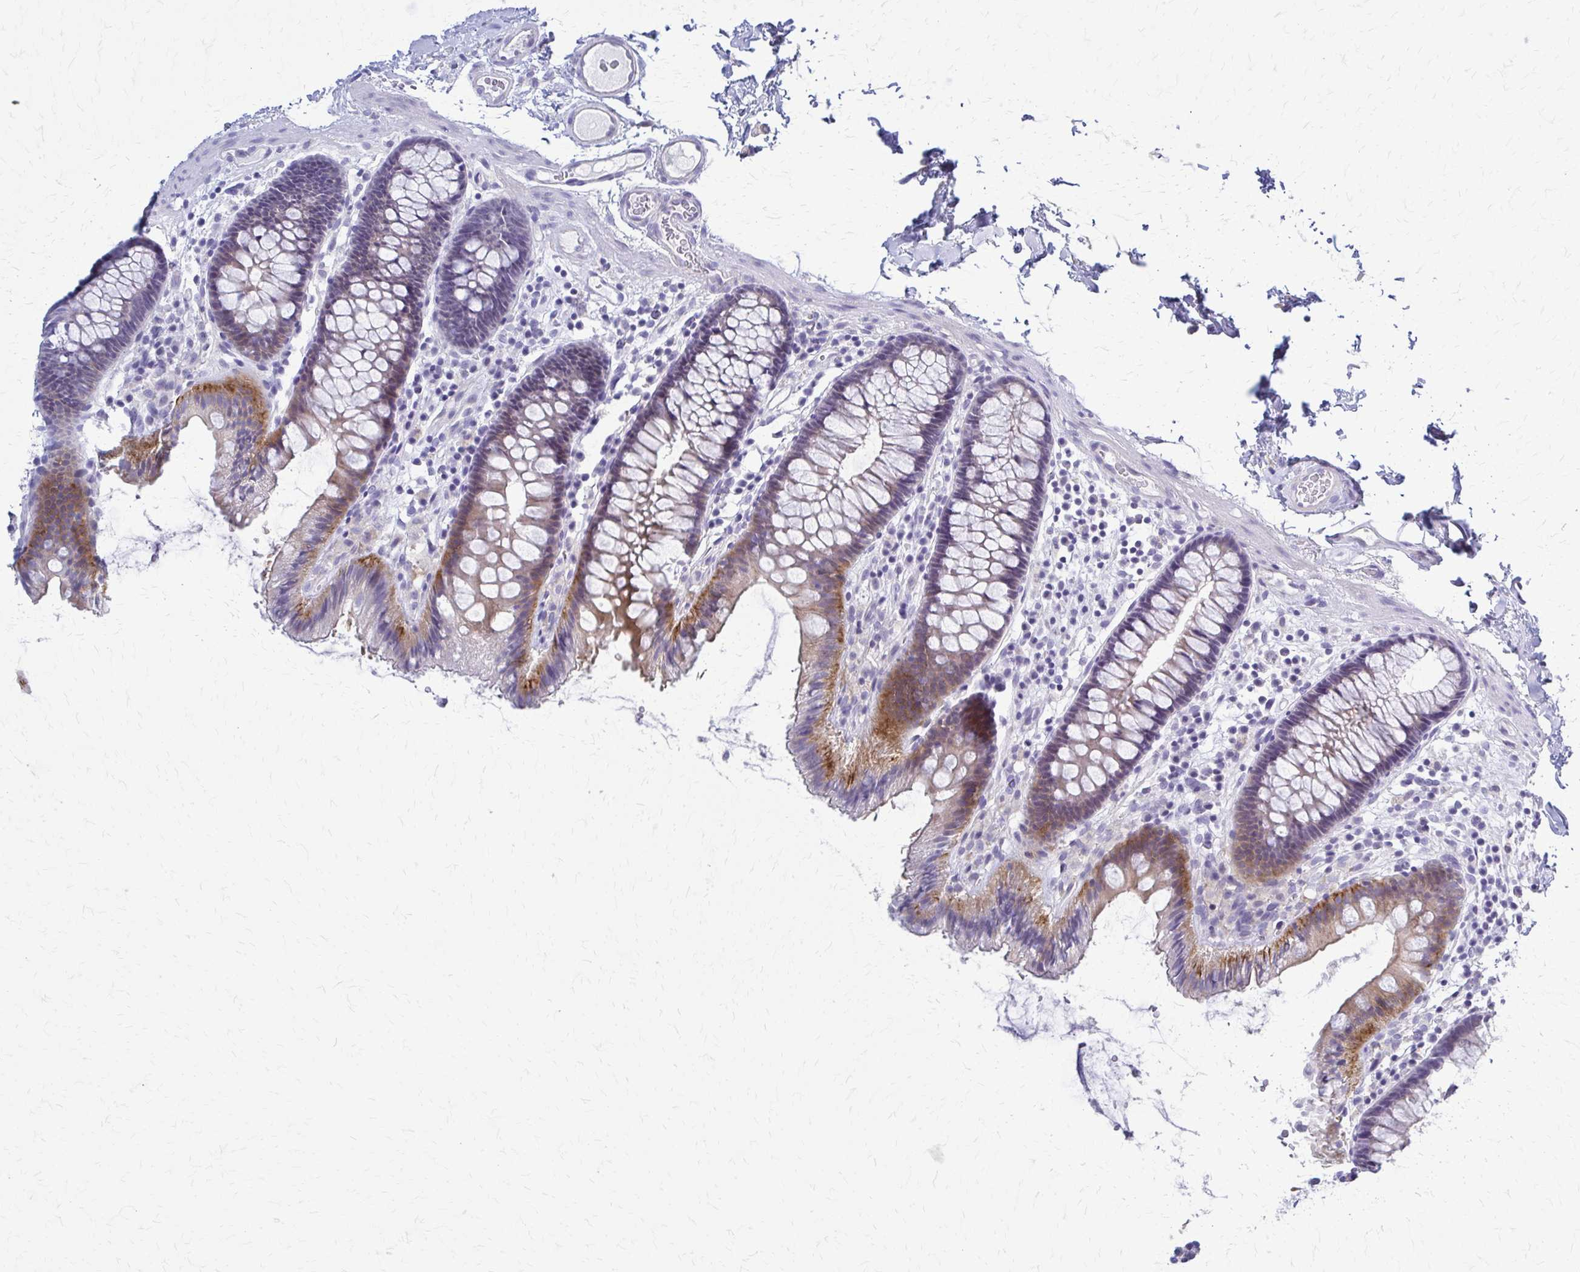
{"staining": {"intensity": "negative", "quantity": "none", "location": "none"}, "tissue": "colon", "cell_type": "Endothelial cells", "image_type": "normal", "snomed": [{"axis": "morphology", "description": "Normal tissue, NOS"}, {"axis": "topography", "description": "Colon"}], "caption": "IHC histopathology image of normal colon: human colon stained with DAB reveals no significant protein positivity in endothelial cells.", "gene": "RHOBTB2", "patient": {"sex": "male", "age": 84}}